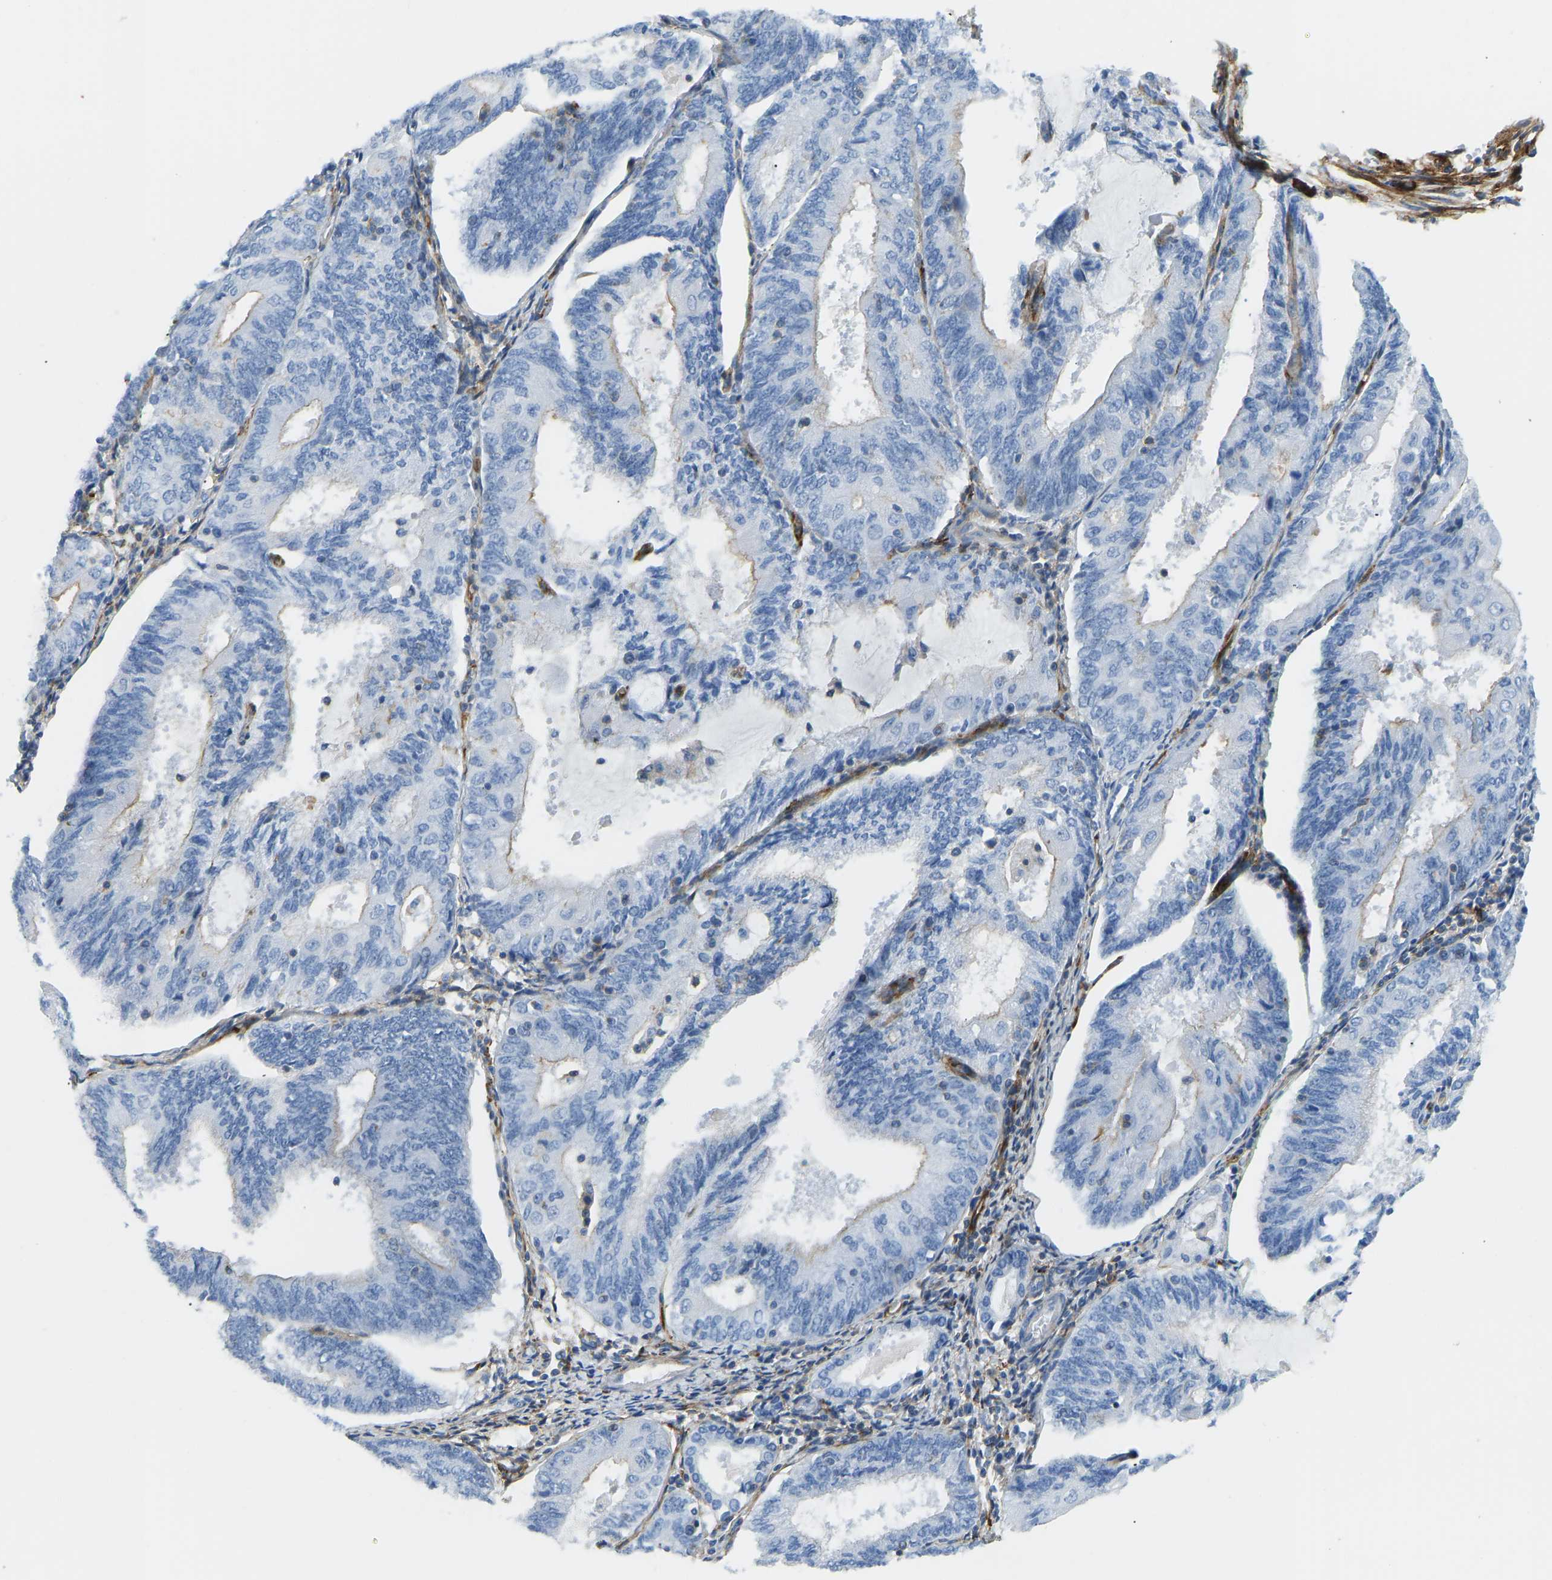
{"staining": {"intensity": "negative", "quantity": "none", "location": "none"}, "tissue": "endometrial cancer", "cell_type": "Tumor cells", "image_type": "cancer", "snomed": [{"axis": "morphology", "description": "Adenocarcinoma, NOS"}, {"axis": "topography", "description": "Endometrium"}], "caption": "A histopathology image of endometrial cancer (adenocarcinoma) stained for a protein displays no brown staining in tumor cells. (DAB IHC, high magnification).", "gene": "COL15A1", "patient": {"sex": "female", "age": 81}}